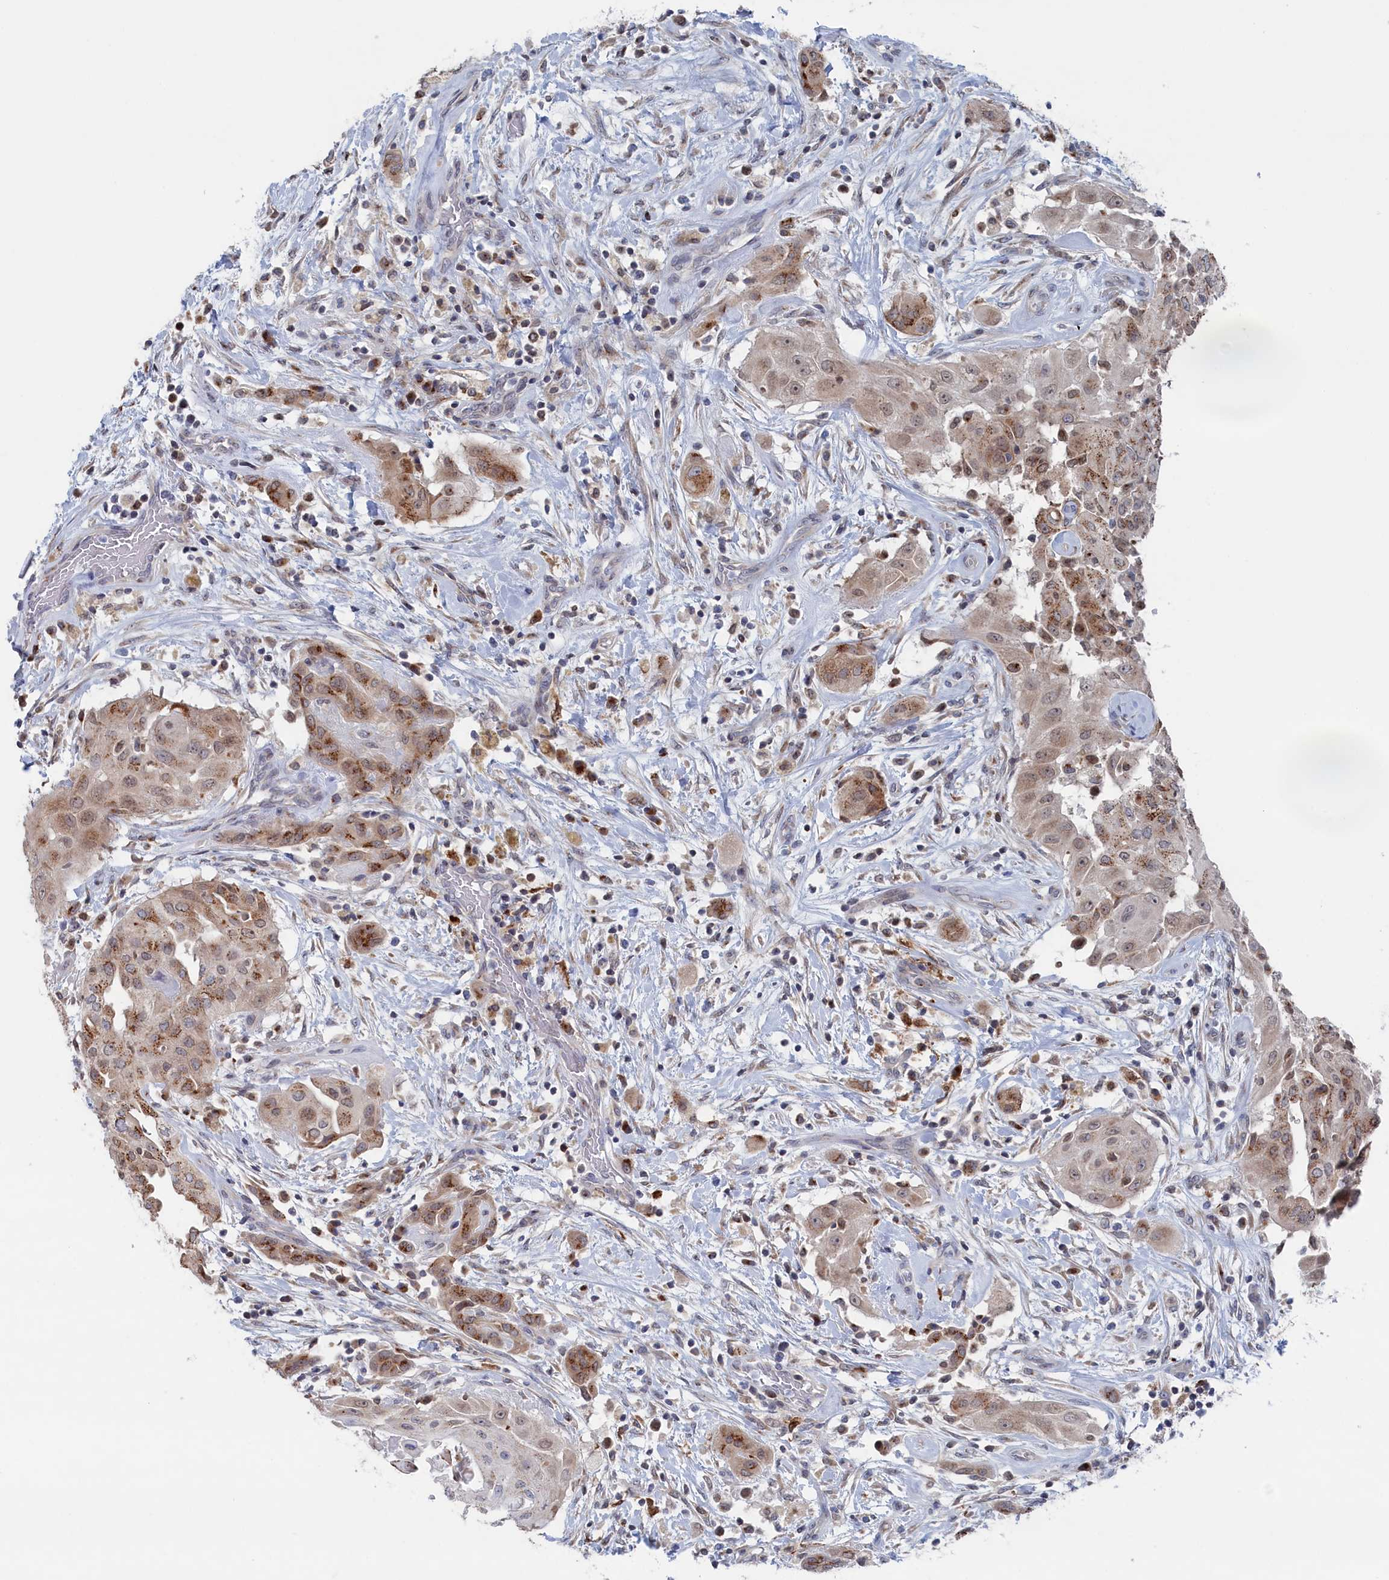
{"staining": {"intensity": "moderate", "quantity": "25%-75%", "location": "cytoplasmic/membranous"}, "tissue": "thyroid cancer", "cell_type": "Tumor cells", "image_type": "cancer", "snomed": [{"axis": "morphology", "description": "Papillary adenocarcinoma, NOS"}, {"axis": "topography", "description": "Thyroid gland"}], "caption": "Immunohistochemistry micrograph of neoplastic tissue: human papillary adenocarcinoma (thyroid) stained using immunohistochemistry displays medium levels of moderate protein expression localized specifically in the cytoplasmic/membranous of tumor cells, appearing as a cytoplasmic/membranous brown color.", "gene": "IRX1", "patient": {"sex": "female", "age": 59}}